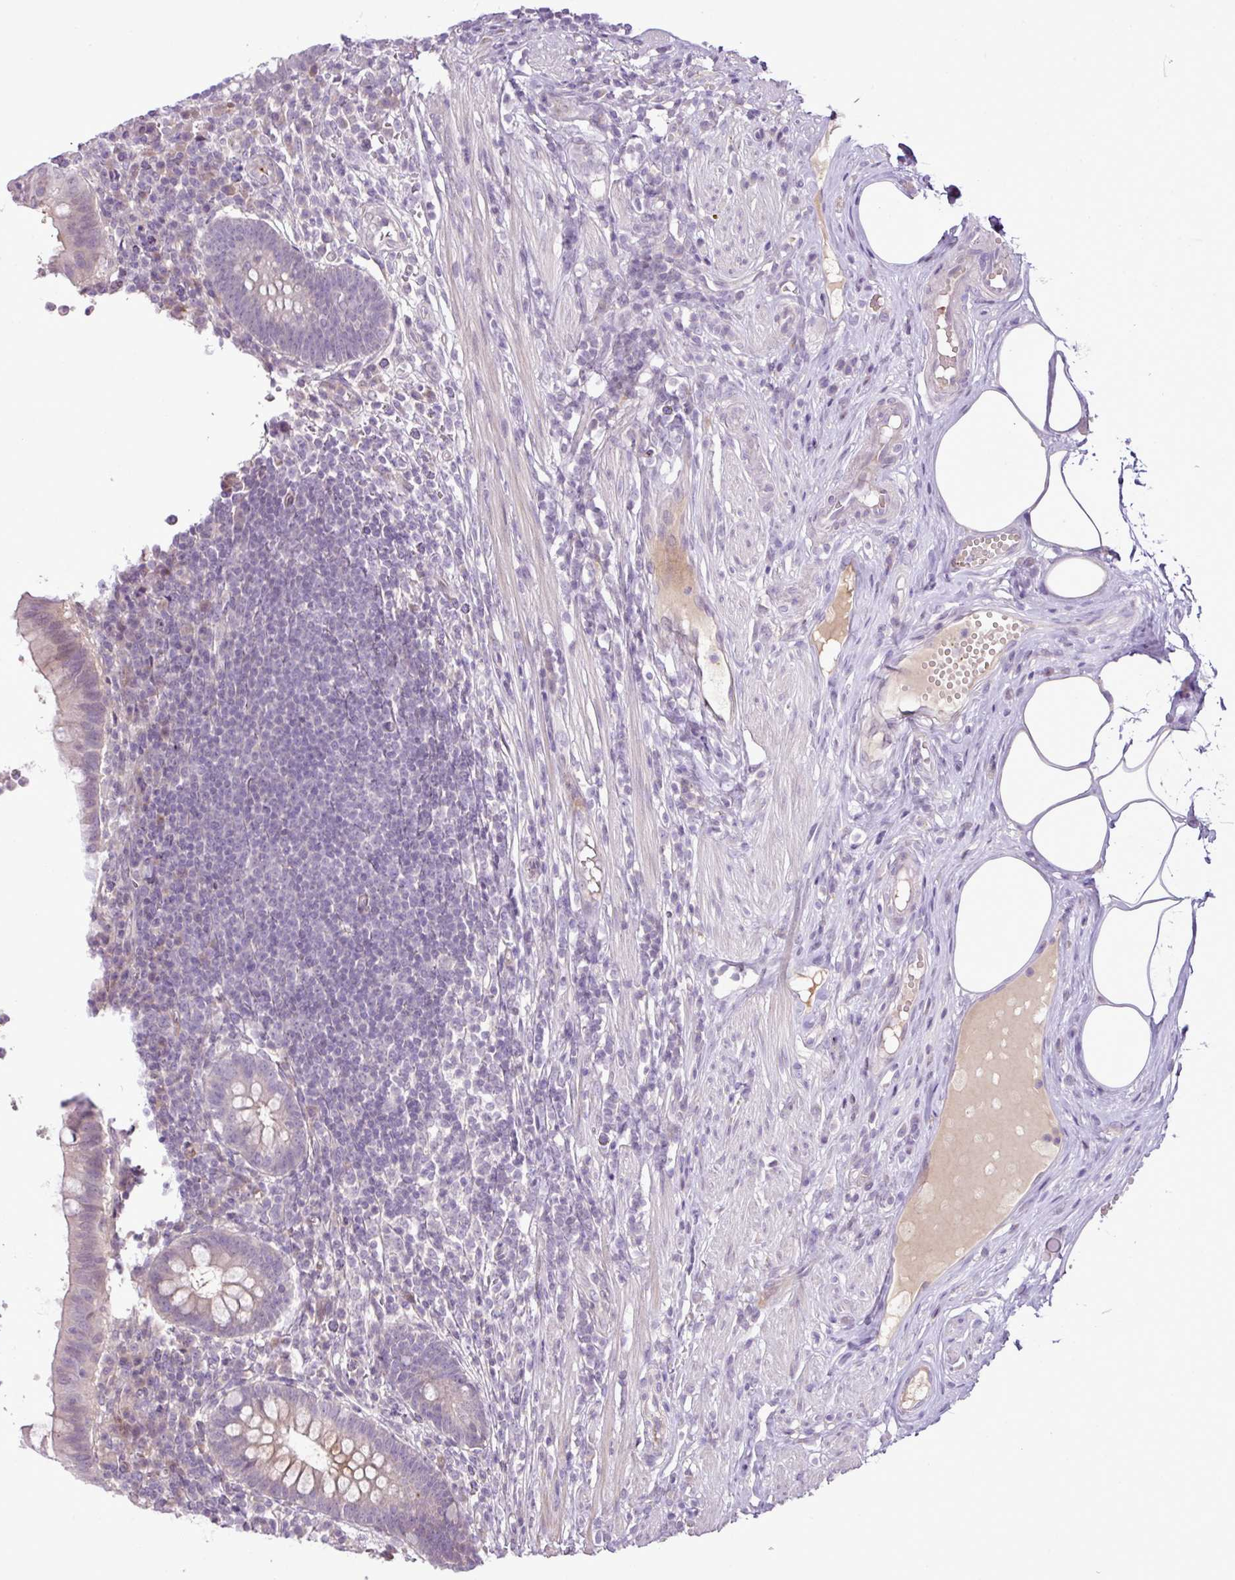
{"staining": {"intensity": "negative", "quantity": "none", "location": "none"}, "tissue": "appendix", "cell_type": "Glandular cells", "image_type": "normal", "snomed": [{"axis": "morphology", "description": "Normal tissue, NOS"}, {"axis": "topography", "description": "Appendix"}], "caption": "This micrograph is of normal appendix stained with immunohistochemistry (IHC) to label a protein in brown with the nuclei are counter-stained blue. There is no expression in glandular cells.", "gene": "DNAJB13", "patient": {"sex": "female", "age": 56}}